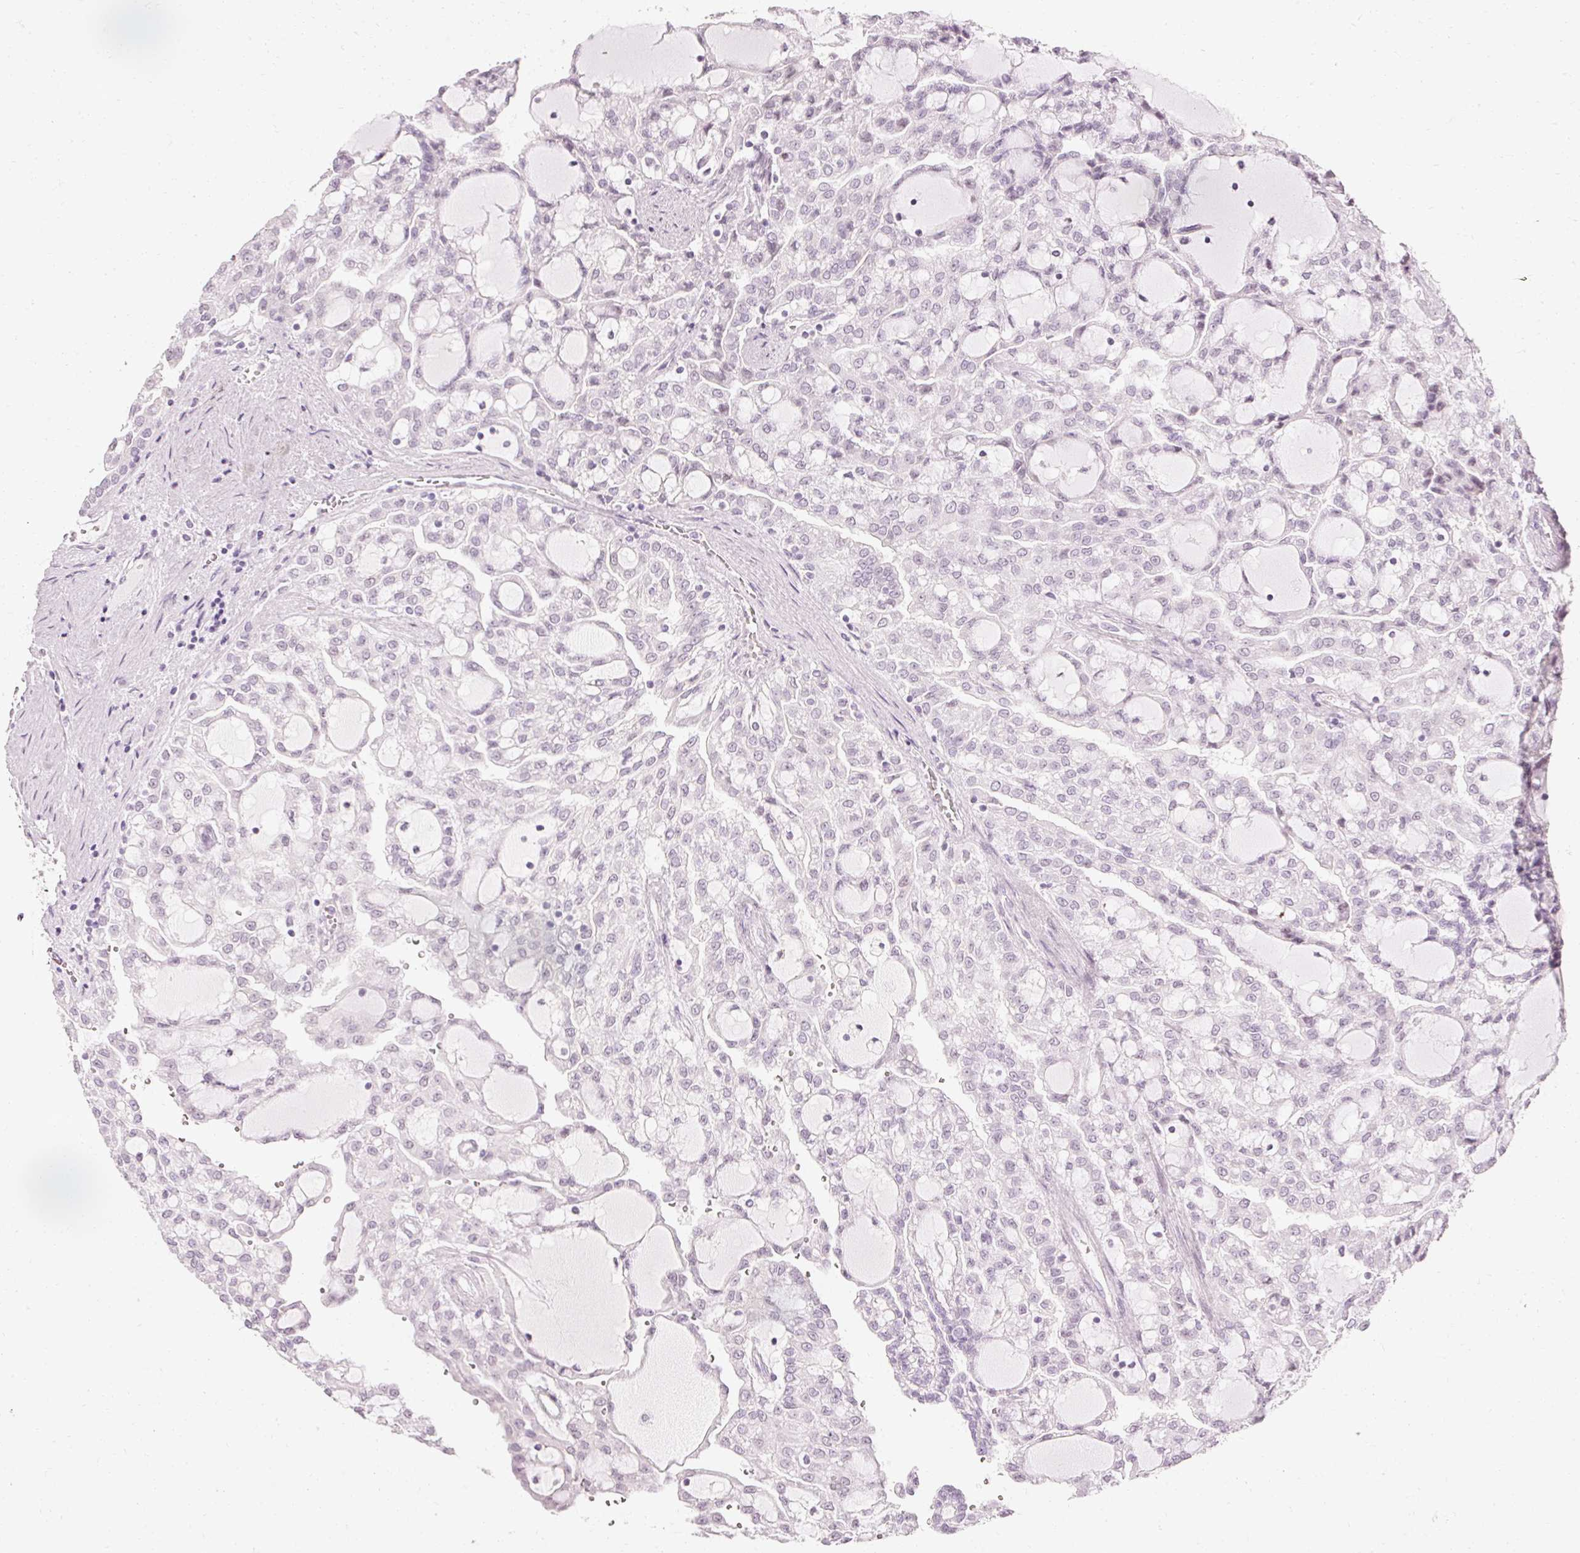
{"staining": {"intensity": "negative", "quantity": "none", "location": "none"}, "tissue": "renal cancer", "cell_type": "Tumor cells", "image_type": "cancer", "snomed": [{"axis": "morphology", "description": "Adenocarcinoma, NOS"}, {"axis": "topography", "description": "Kidney"}], "caption": "IHC micrograph of neoplastic tissue: renal cancer stained with DAB exhibits no significant protein staining in tumor cells.", "gene": "ELAVL3", "patient": {"sex": "male", "age": 63}}